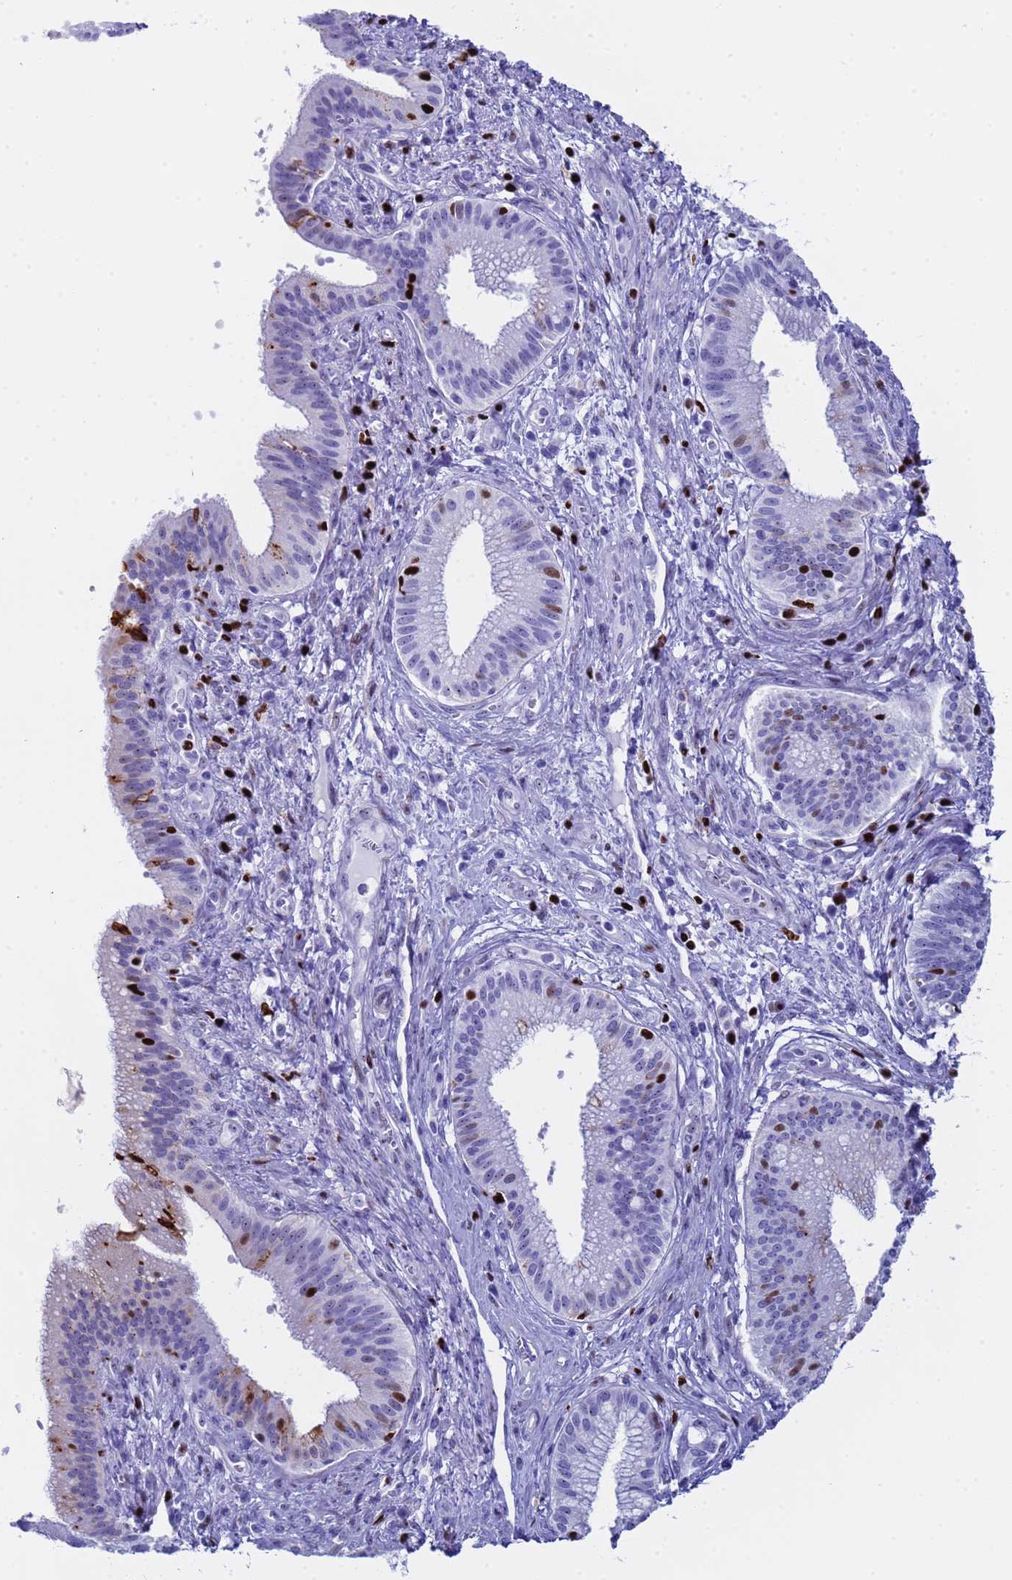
{"staining": {"intensity": "moderate", "quantity": "<25%", "location": "nuclear"}, "tissue": "pancreatic cancer", "cell_type": "Tumor cells", "image_type": "cancer", "snomed": [{"axis": "morphology", "description": "Adenocarcinoma, NOS"}, {"axis": "topography", "description": "Pancreas"}], "caption": "IHC staining of pancreatic adenocarcinoma, which displays low levels of moderate nuclear expression in about <25% of tumor cells indicating moderate nuclear protein staining. The staining was performed using DAB (brown) for protein detection and nuclei were counterstained in hematoxylin (blue).", "gene": "POP5", "patient": {"sex": "male", "age": 72}}